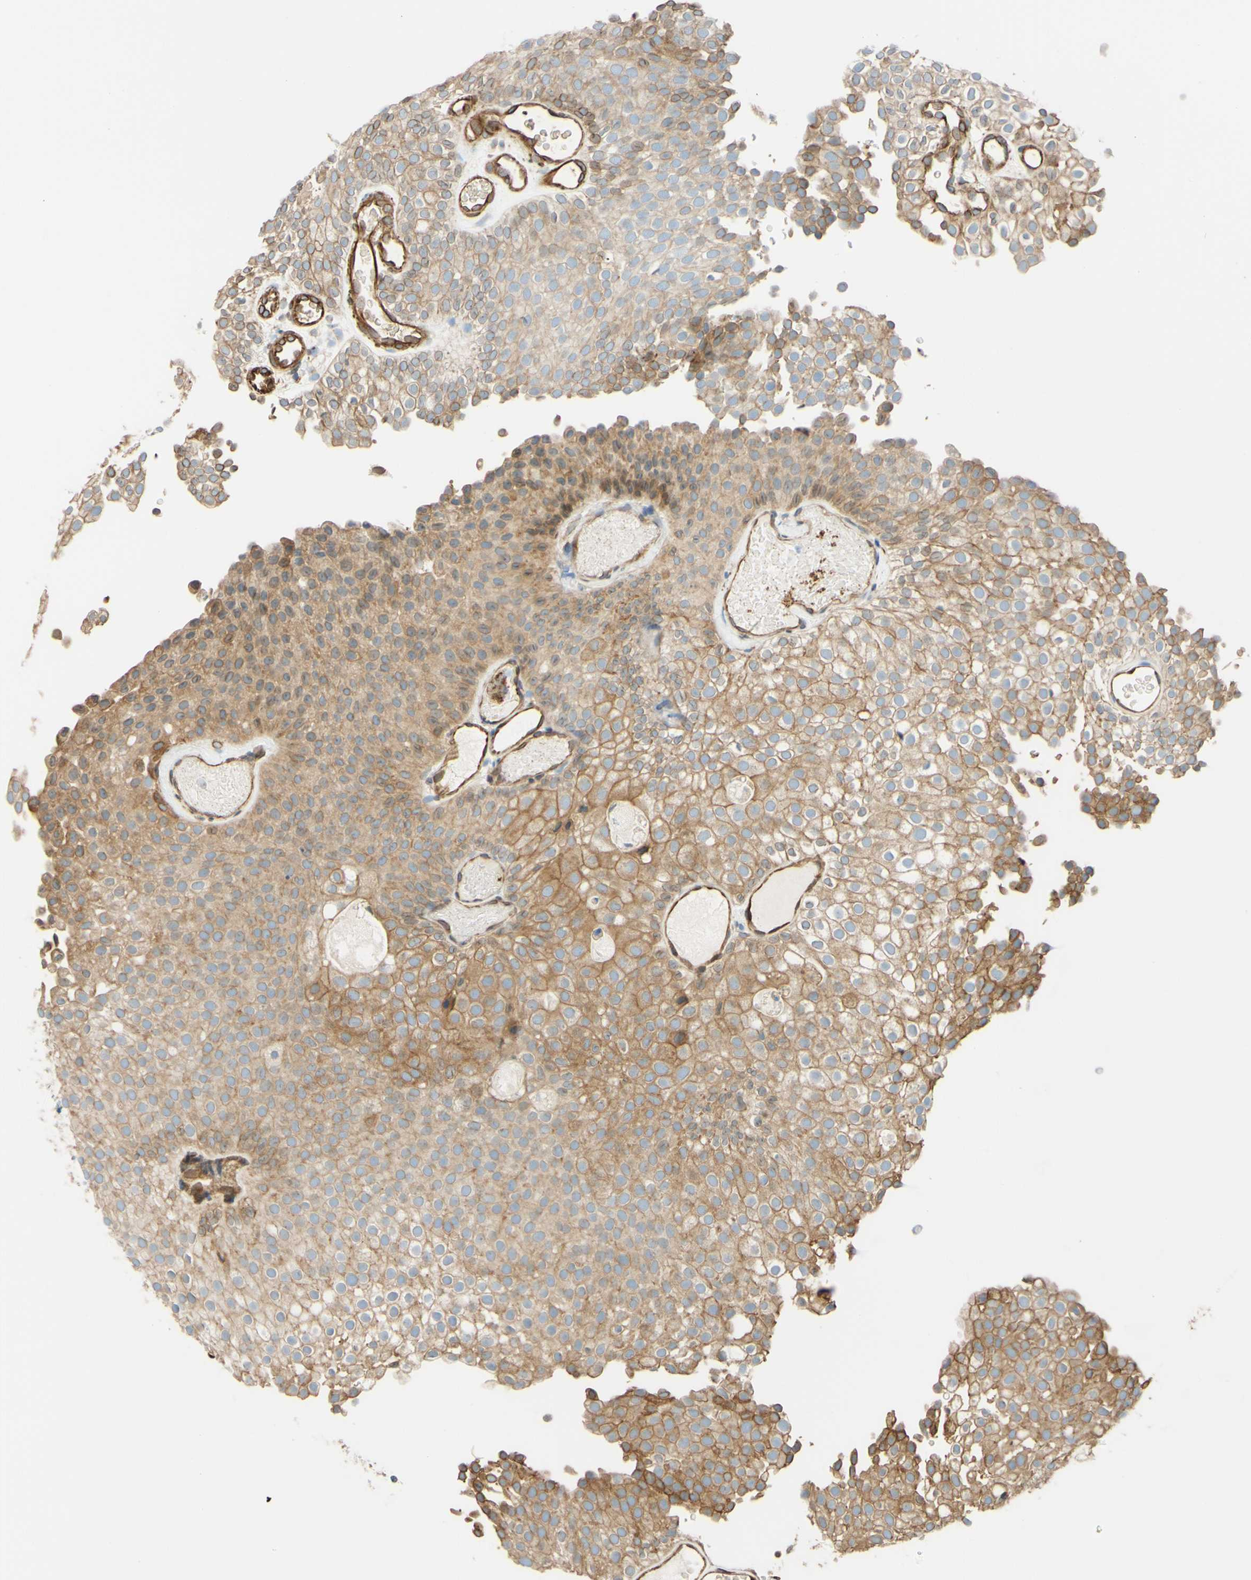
{"staining": {"intensity": "moderate", "quantity": "25%-75%", "location": "cytoplasmic/membranous"}, "tissue": "urothelial cancer", "cell_type": "Tumor cells", "image_type": "cancer", "snomed": [{"axis": "morphology", "description": "Urothelial carcinoma, Low grade"}, {"axis": "topography", "description": "Urinary bladder"}], "caption": "This is an image of IHC staining of urothelial carcinoma (low-grade), which shows moderate staining in the cytoplasmic/membranous of tumor cells.", "gene": "ENDOD1", "patient": {"sex": "male", "age": 78}}